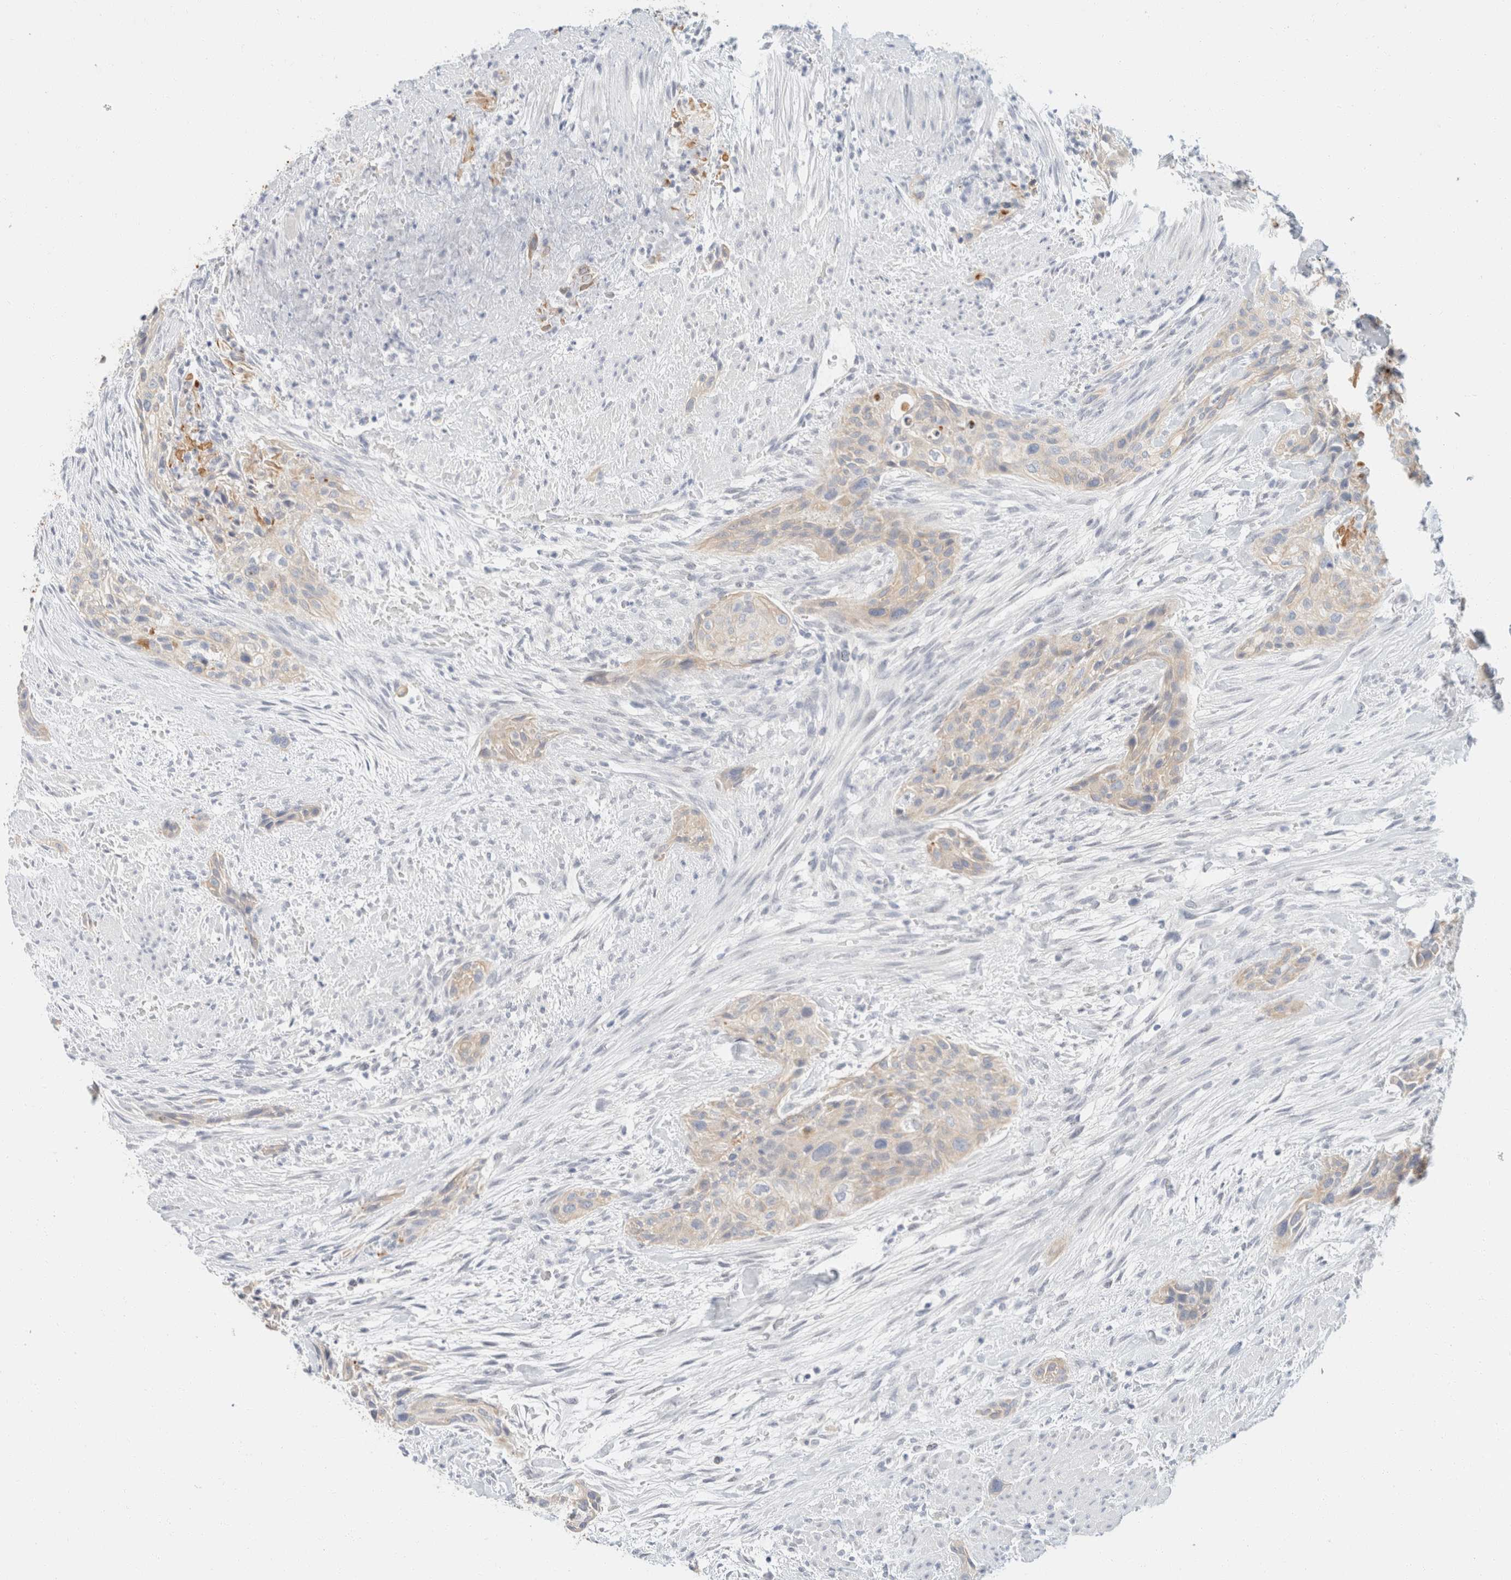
{"staining": {"intensity": "weak", "quantity": "<25%", "location": "cytoplasmic/membranous"}, "tissue": "urothelial cancer", "cell_type": "Tumor cells", "image_type": "cancer", "snomed": [{"axis": "morphology", "description": "Urothelial carcinoma, High grade"}, {"axis": "topography", "description": "Urinary bladder"}], "caption": "Tumor cells show no significant protein staining in high-grade urothelial carcinoma. (DAB (3,3'-diaminobenzidine) immunohistochemistry, high magnification).", "gene": "KRT20", "patient": {"sex": "male", "age": 35}}